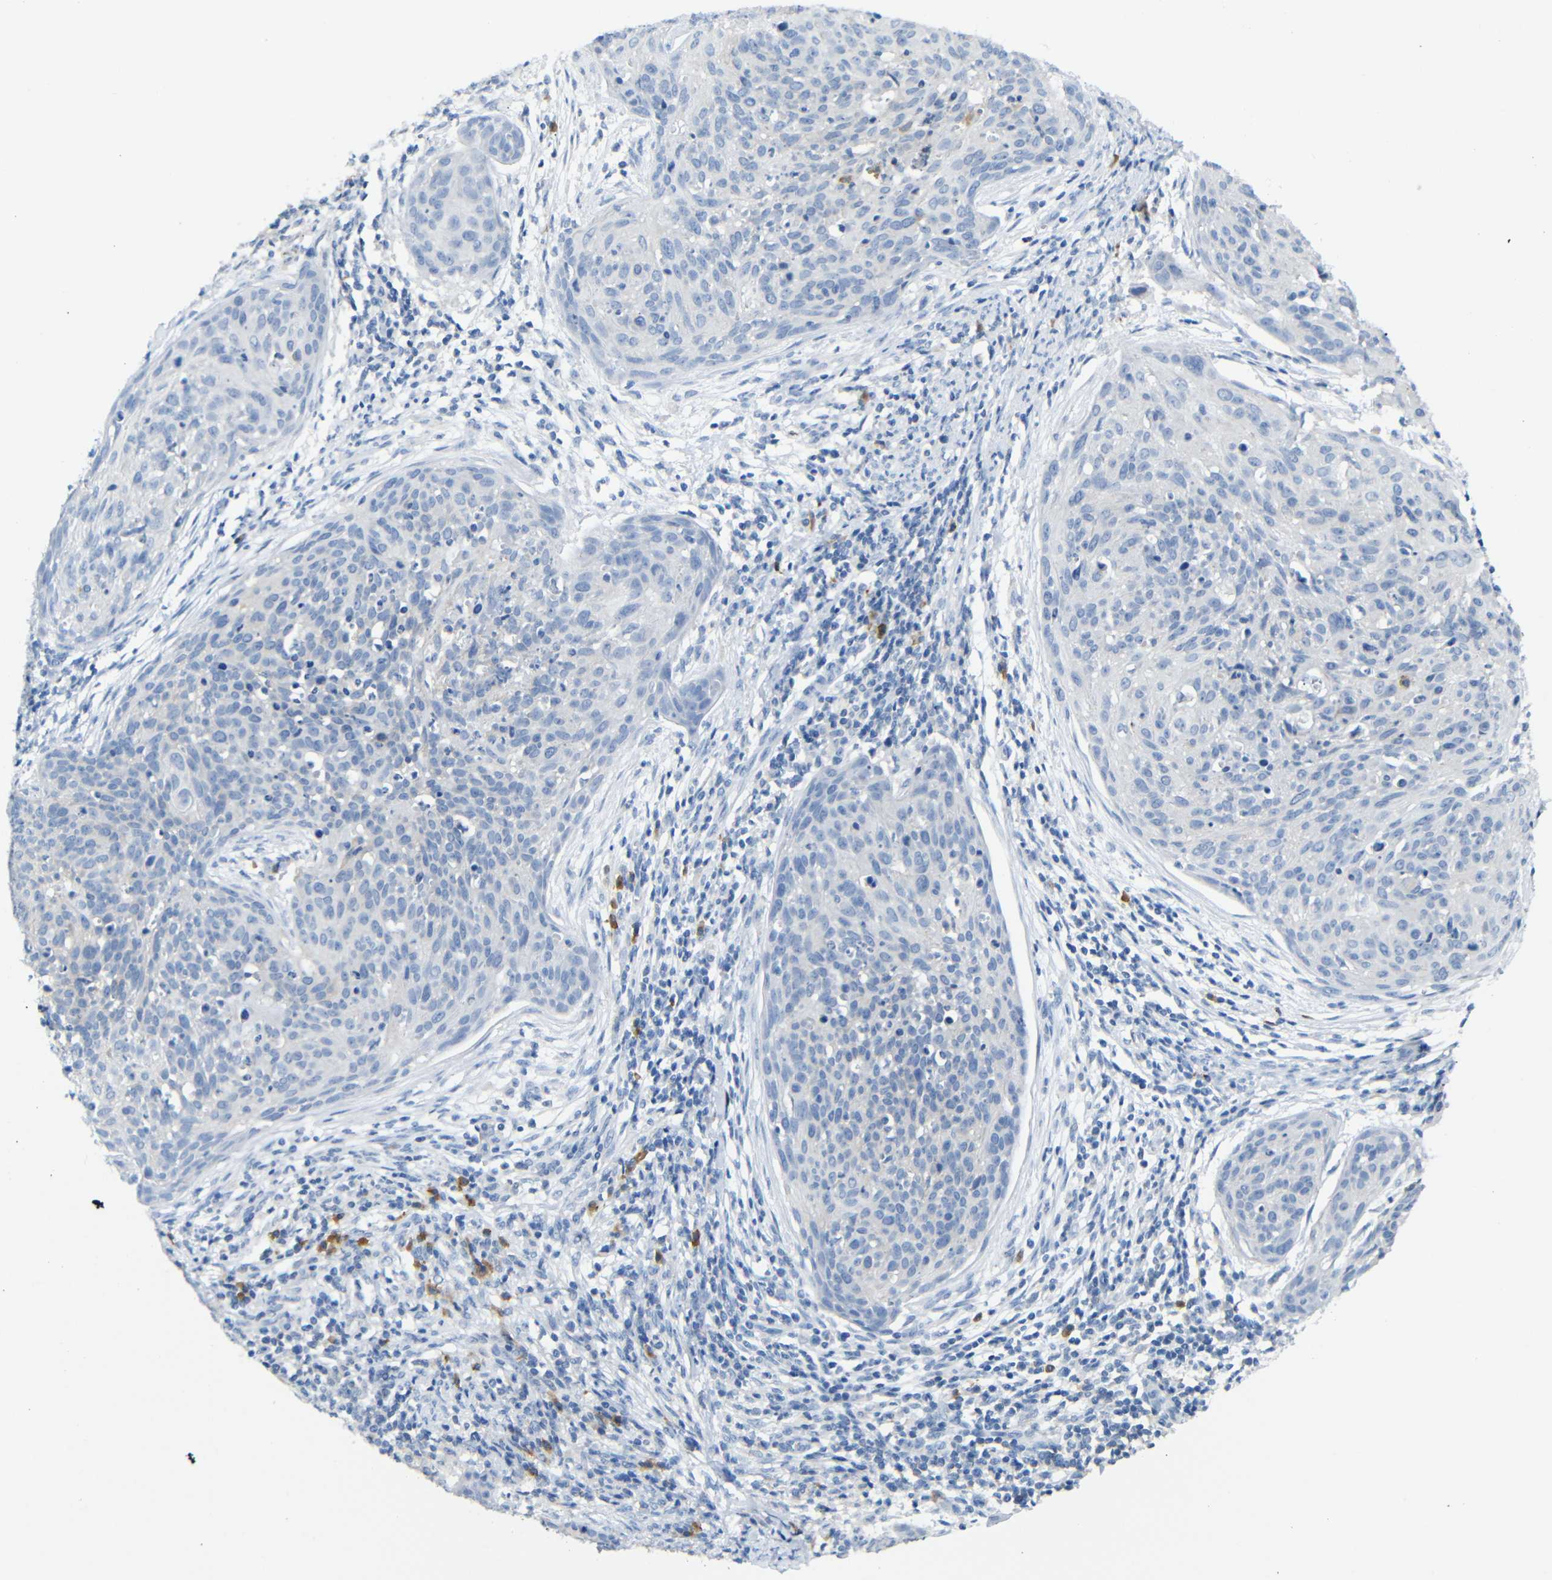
{"staining": {"intensity": "moderate", "quantity": "<25%", "location": "cytoplasmic/membranous"}, "tissue": "cervical cancer", "cell_type": "Tumor cells", "image_type": "cancer", "snomed": [{"axis": "morphology", "description": "Squamous cell carcinoma, NOS"}, {"axis": "topography", "description": "Cervix"}], "caption": "Immunohistochemistry (IHC) of cervical squamous cell carcinoma shows low levels of moderate cytoplasmic/membranous staining in approximately <25% of tumor cells. Nuclei are stained in blue.", "gene": "FCRL1", "patient": {"sex": "female", "age": 38}}